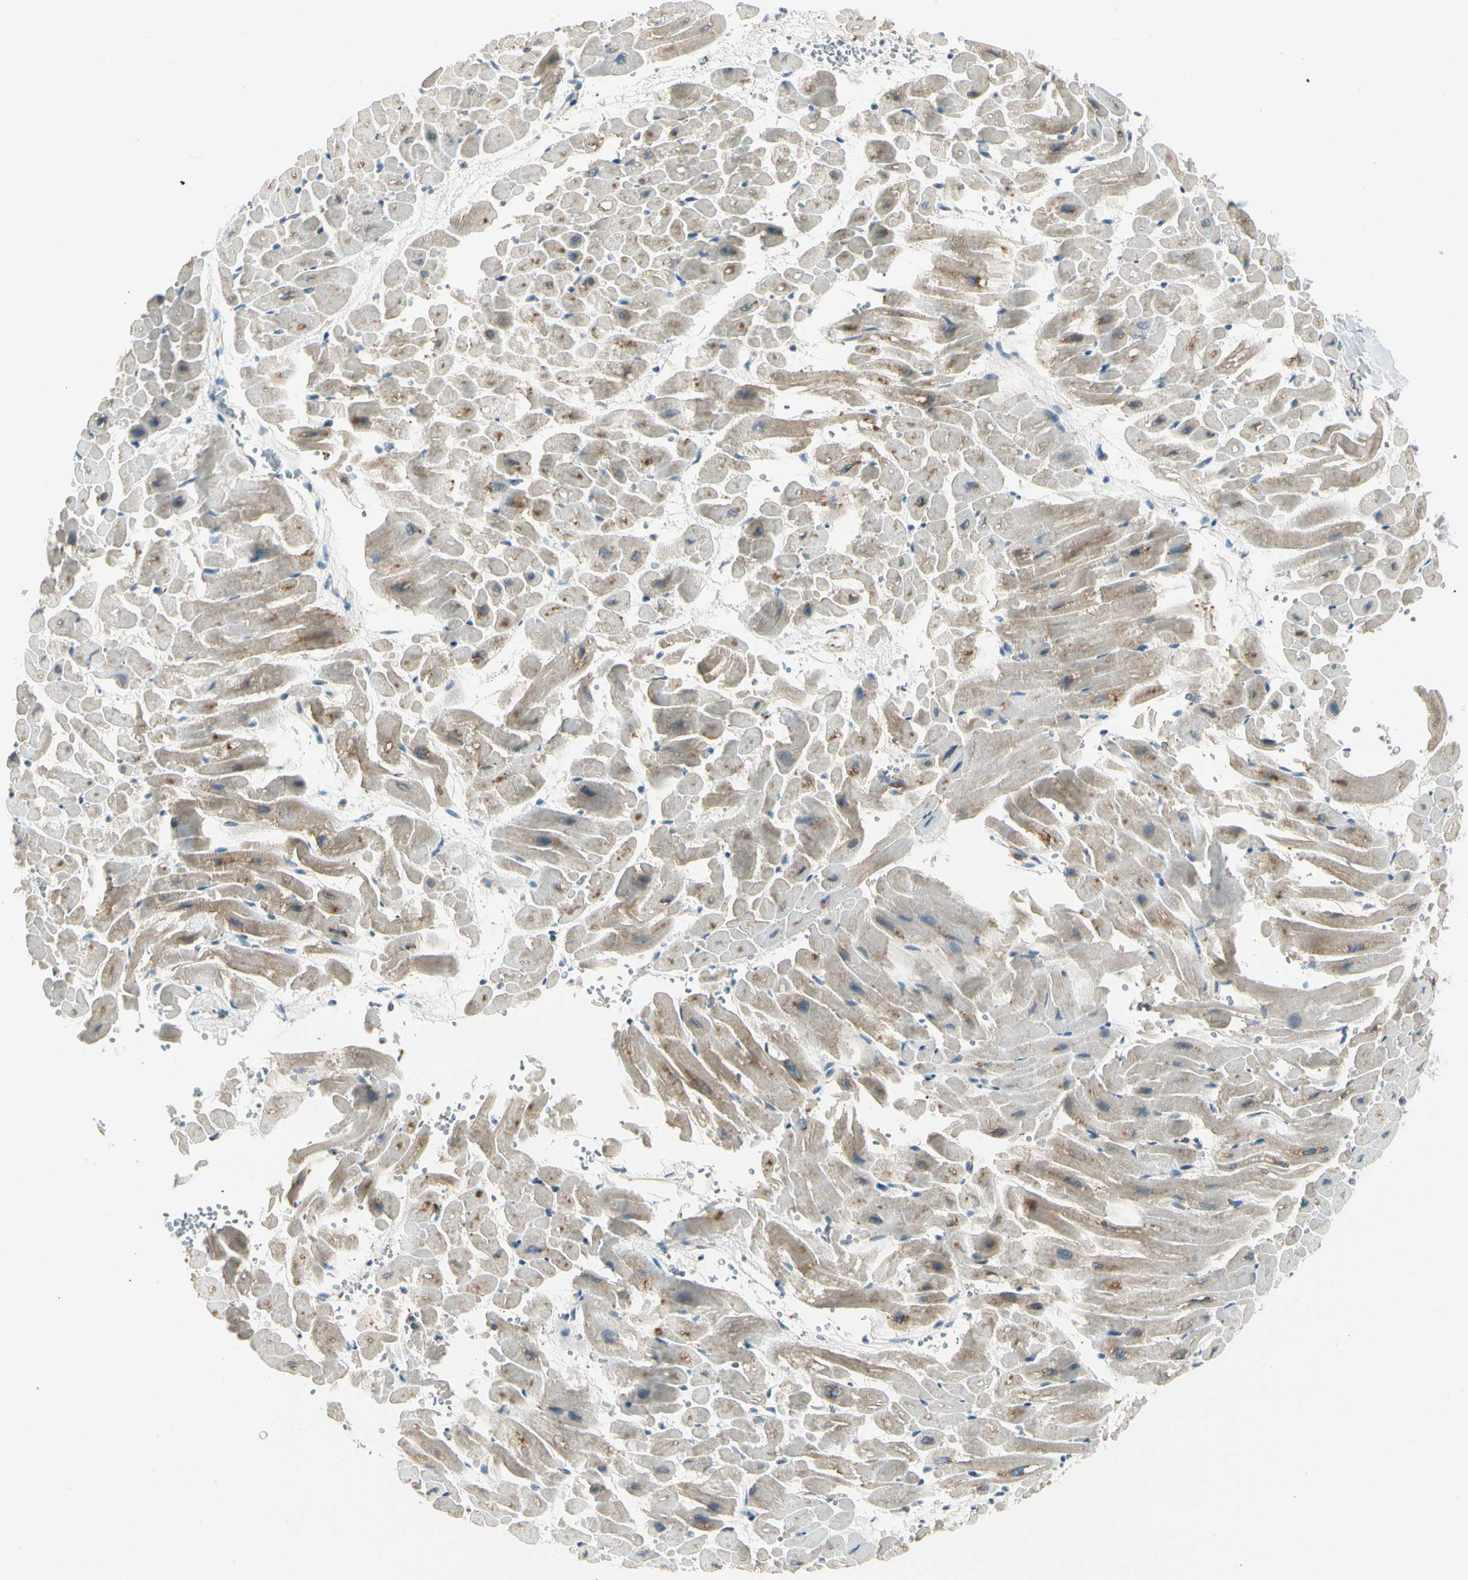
{"staining": {"intensity": "moderate", "quantity": "<25%", "location": "cytoplasmic/membranous"}, "tissue": "heart muscle", "cell_type": "Cardiomyocytes", "image_type": "normal", "snomed": [{"axis": "morphology", "description": "Normal tissue, NOS"}, {"axis": "topography", "description": "Heart"}], "caption": "About <25% of cardiomyocytes in normal heart muscle reveal moderate cytoplasmic/membranous protein expression as visualized by brown immunohistochemical staining.", "gene": "MANSC1", "patient": {"sex": "male", "age": 45}}